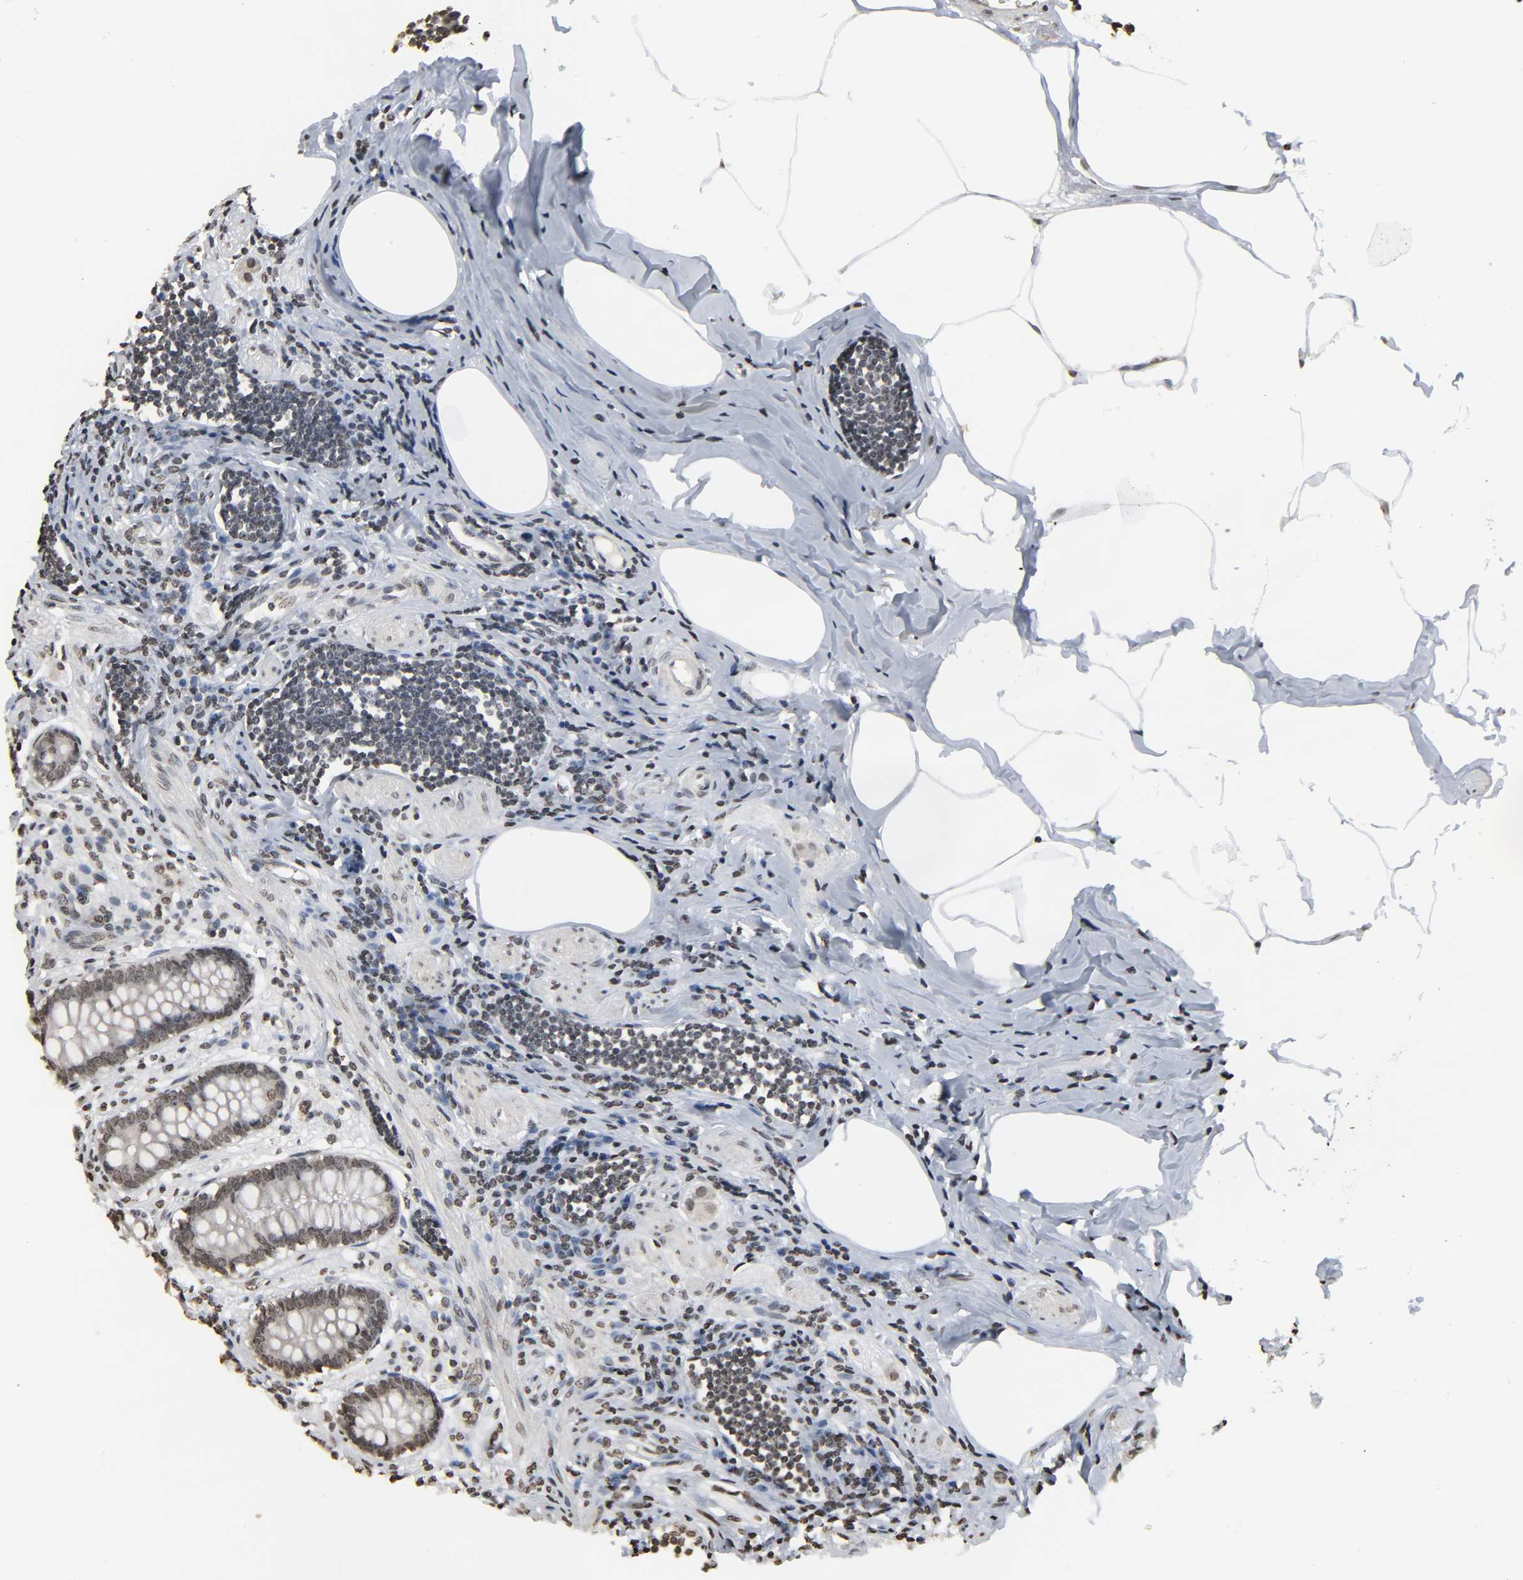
{"staining": {"intensity": "moderate", "quantity": ">75%", "location": "nuclear"}, "tissue": "appendix", "cell_type": "Glandular cells", "image_type": "normal", "snomed": [{"axis": "morphology", "description": "Normal tissue, NOS"}, {"axis": "topography", "description": "Appendix"}], "caption": "Appendix stained for a protein shows moderate nuclear positivity in glandular cells. The staining is performed using DAB (3,3'-diaminobenzidine) brown chromogen to label protein expression. The nuclei are counter-stained blue using hematoxylin.", "gene": "ELAVL1", "patient": {"sex": "female", "age": 50}}